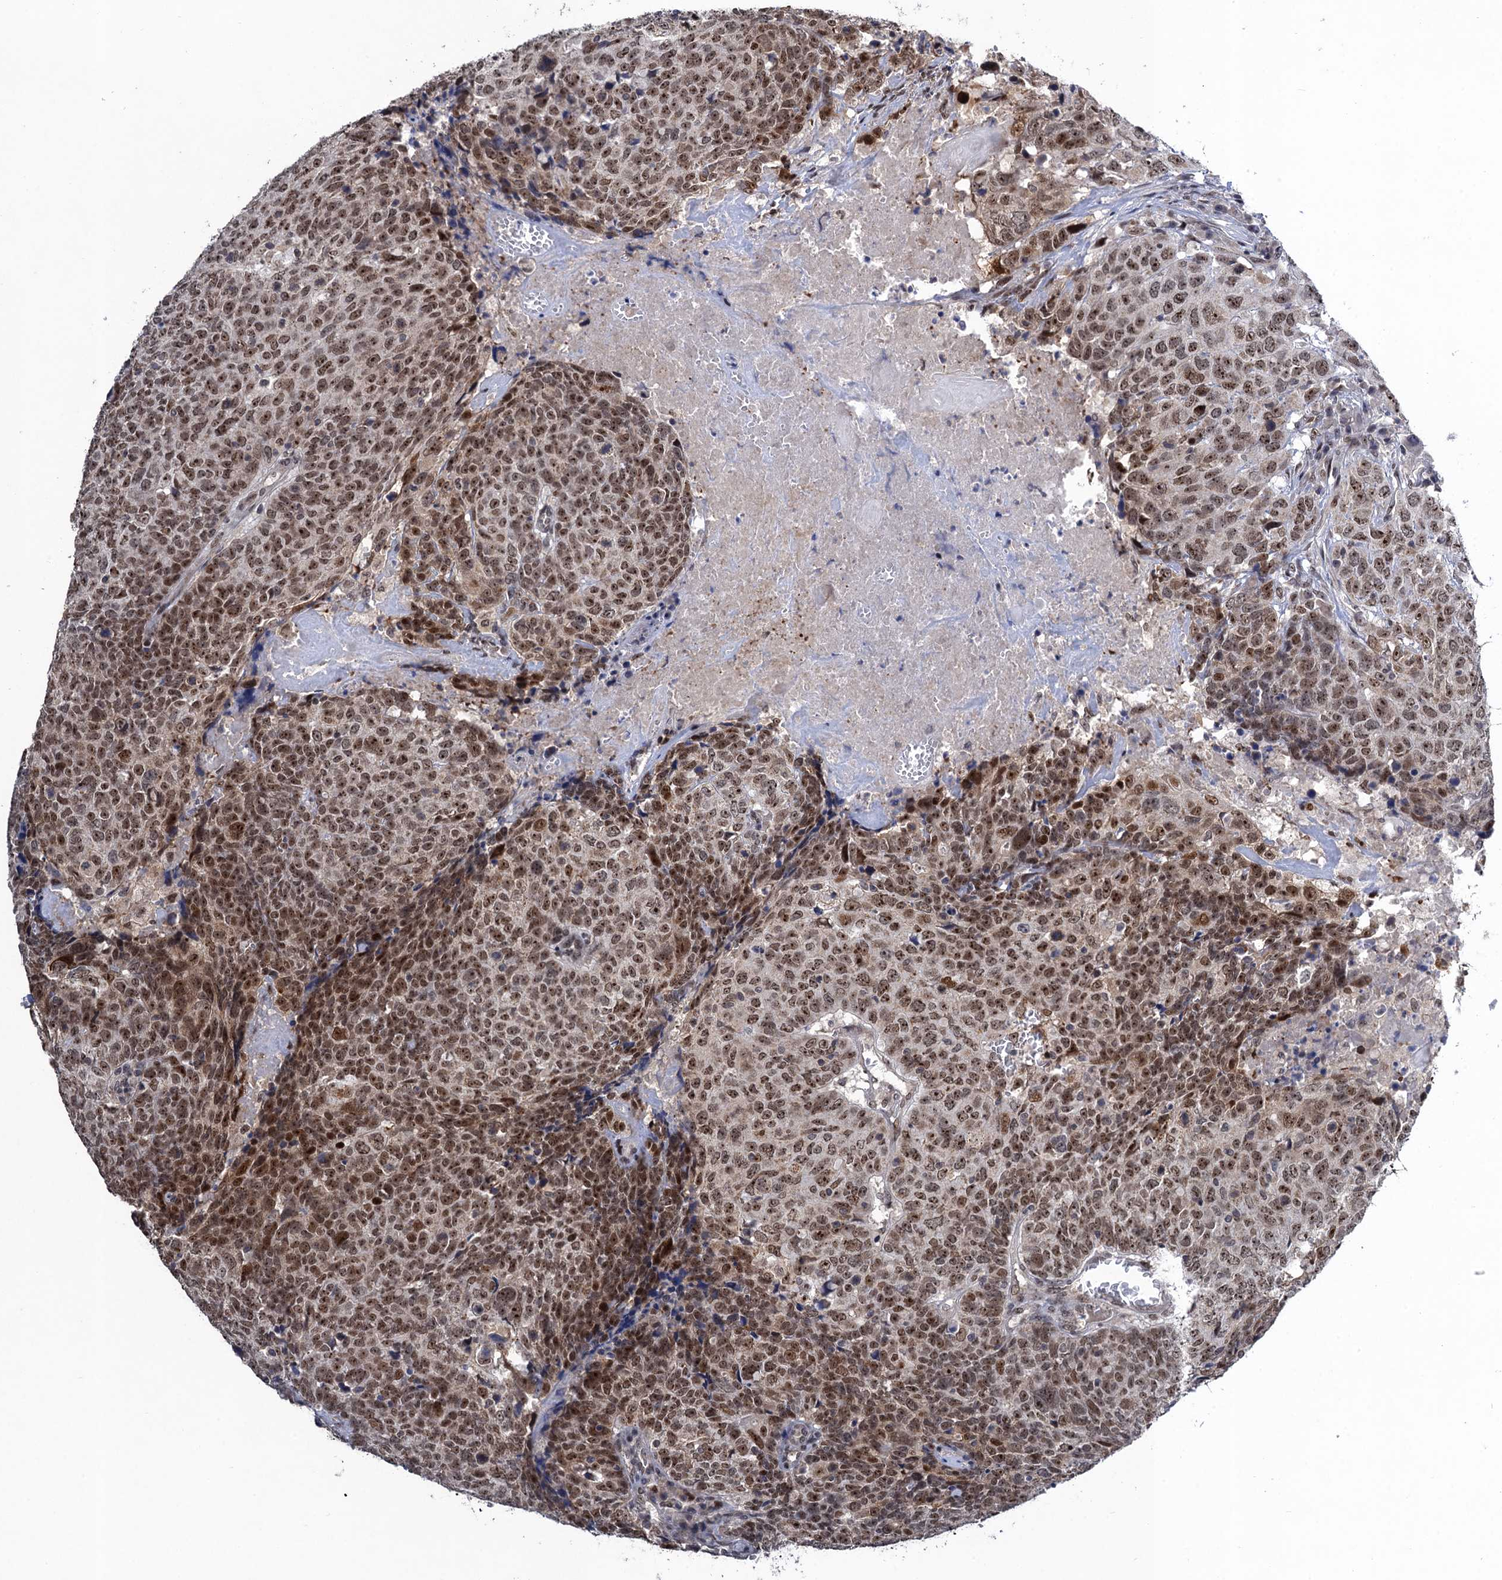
{"staining": {"intensity": "moderate", "quantity": ">75%", "location": "nuclear"}, "tissue": "head and neck cancer", "cell_type": "Tumor cells", "image_type": "cancer", "snomed": [{"axis": "morphology", "description": "Squamous cell carcinoma, NOS"}, {"axis": "topography", "description": "Head-Neck"}], "caption": "This micrograph exhibits head and neck squamous cell carcinoma stained with immunohistochemistry (IHC) to label a protein in brown. The nuclear of tumor cells show moderate positivity for the protein. Nuclei are counter-stained blue.", "gene": "ZAR1L", "patient": {"sex": "male", "age": 66}}